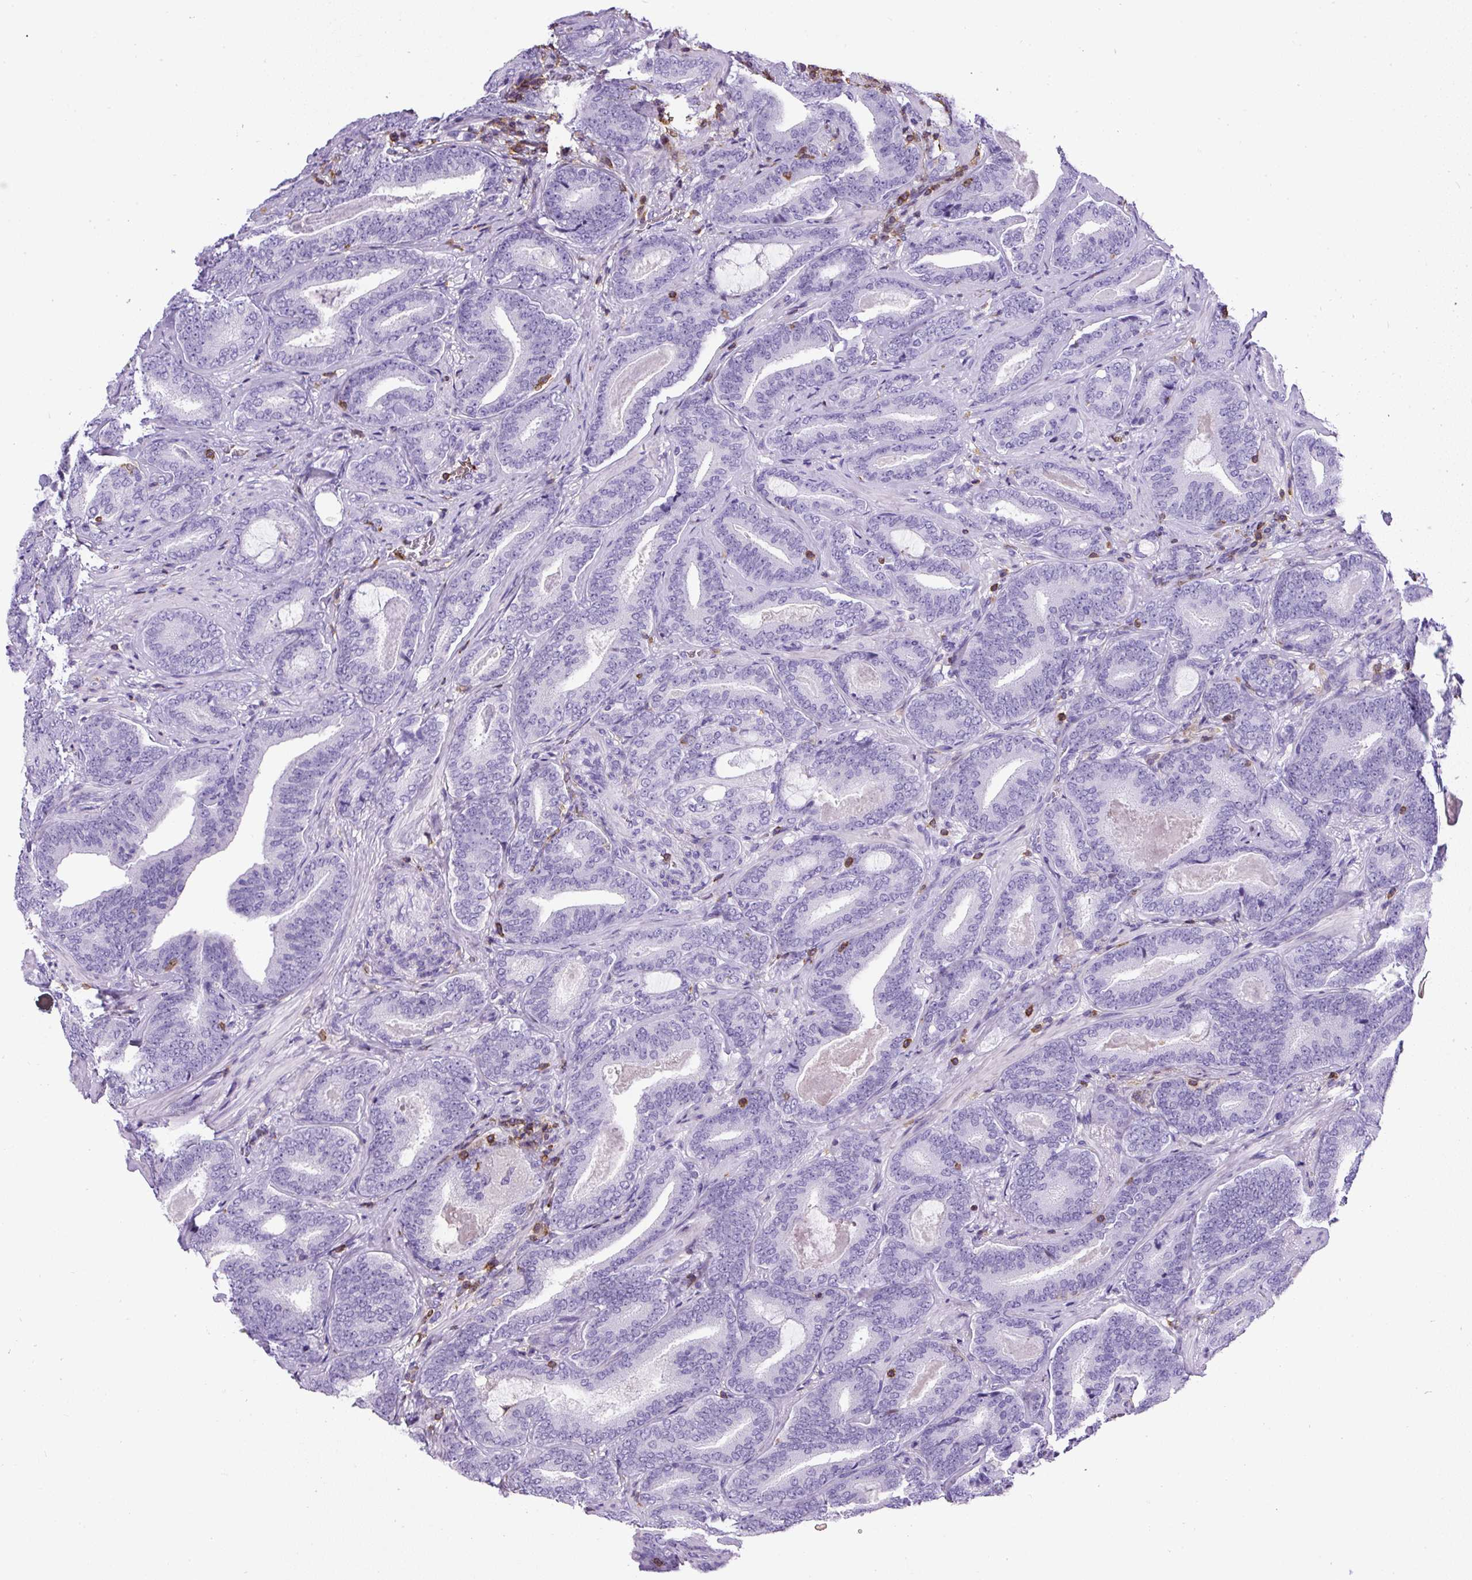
{"staining": {"intensity": "negative", "quantity": "none", "location": "none"}, "tissue": "prostate cancer", "cell_type": "Tumor cells", "image_type": "cancer", "snomed": [{"axis": "morphology", "description": "Adenocarcinoma, Low grade"}, {"axis": "topography", "description": "Prostate and seminal vesicle, NOS"}], "caption": "Photomicrograph shows no significant protein staining in tumor cells of prostate cancer.", "gene": "FAM228B", "patient": {"sex": "male", "age": 61}}